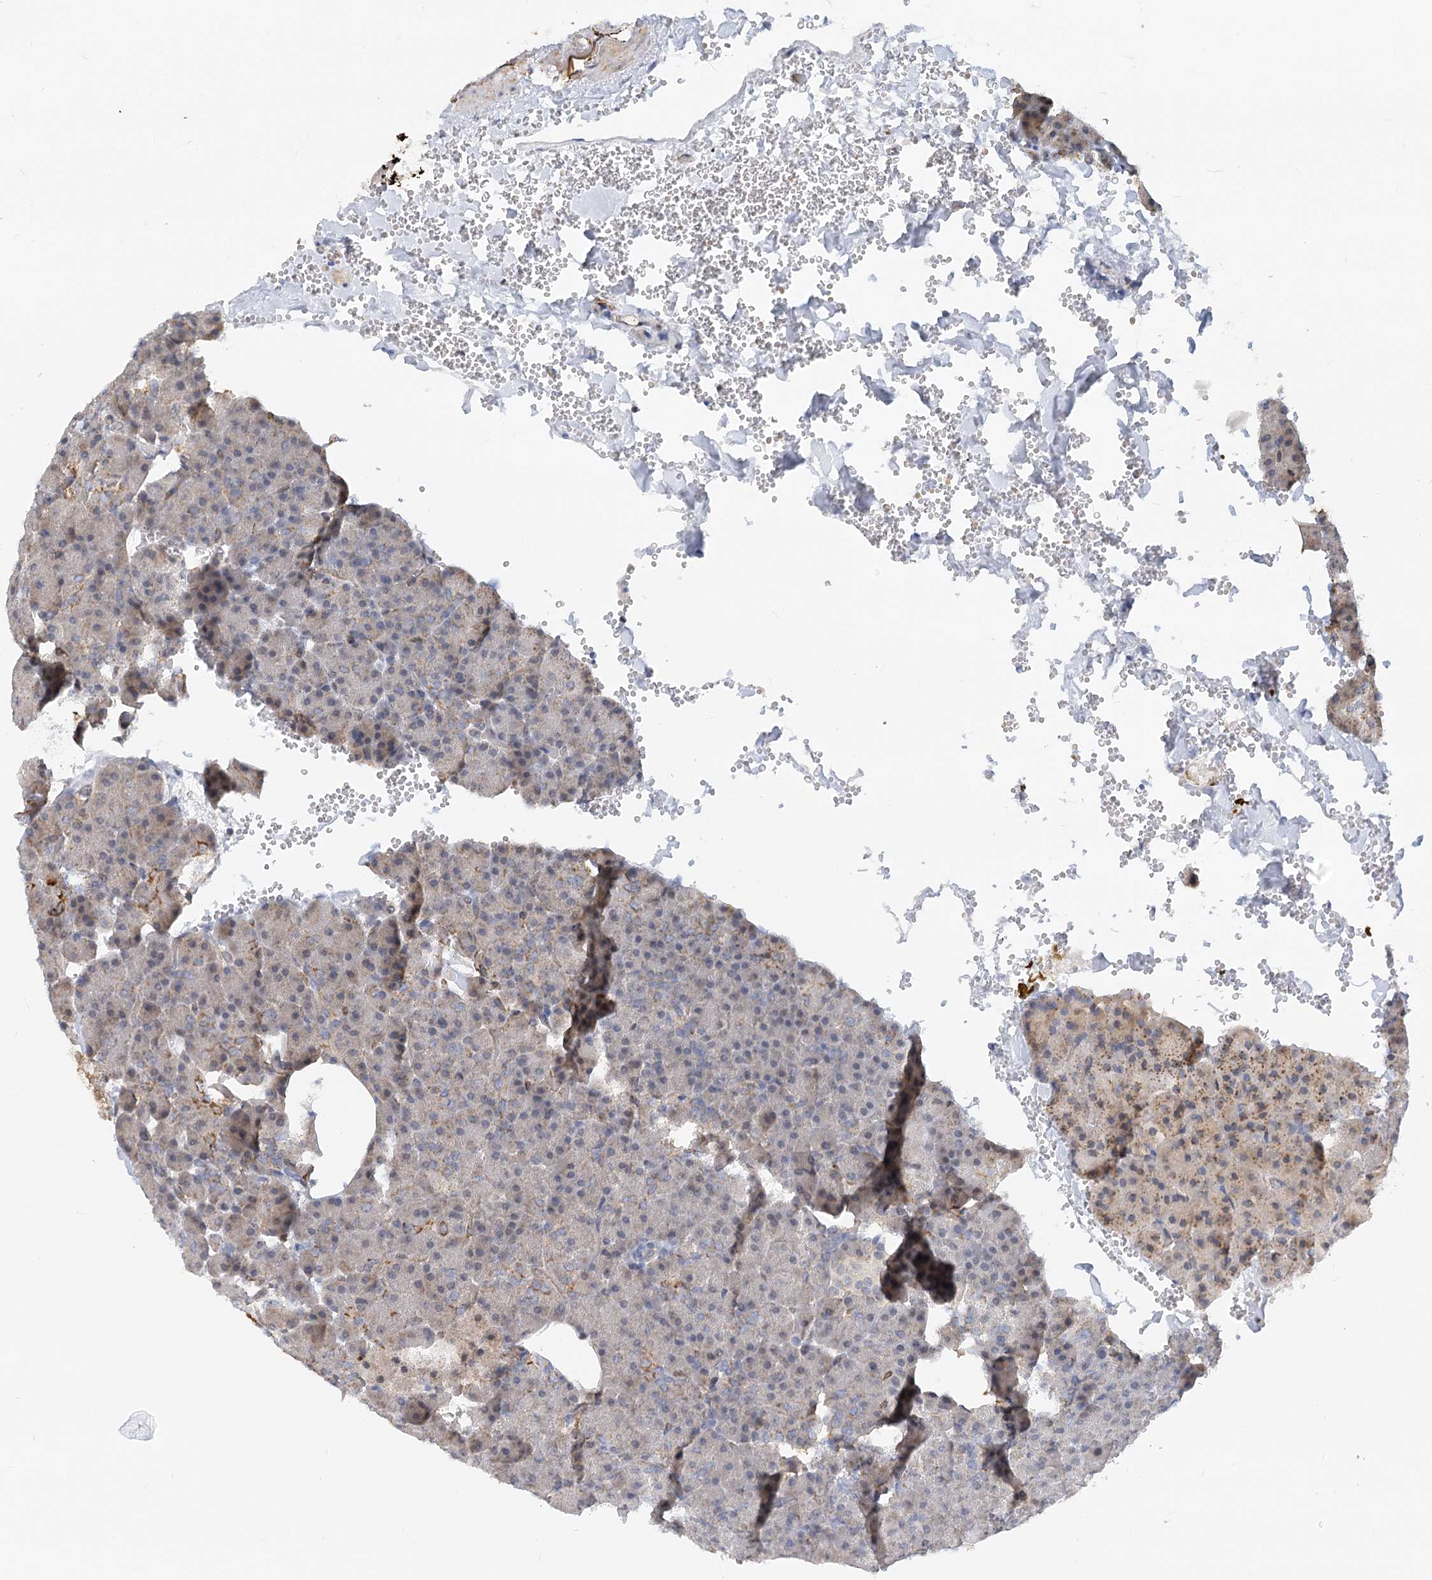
{"staining": {"intensity": "strong", "quantity": "<25%", "location": "cytoplasmic/membranous"}, "tissue": "pancreas", "cell_type": "Exocrine glandular cells", "image_type": "normal", "snomed": [{"axis": "morphology", "description": "Normal tissue, NOS"}, {"axis": "morphology", "description": "Carcinoid, malignant, NOS"}, {"axis": "topography", "description": "Pancreas"}], "caption": "Immunohistochemistry image of benign human pancreas stained for a protein (brown), which shows medium levels of strong cytoplasmic/membranous expression in approximately <25% of exocrine glandular cells.", "gene": "NELL2", "patient": {"sex": "female", "age": 35}}